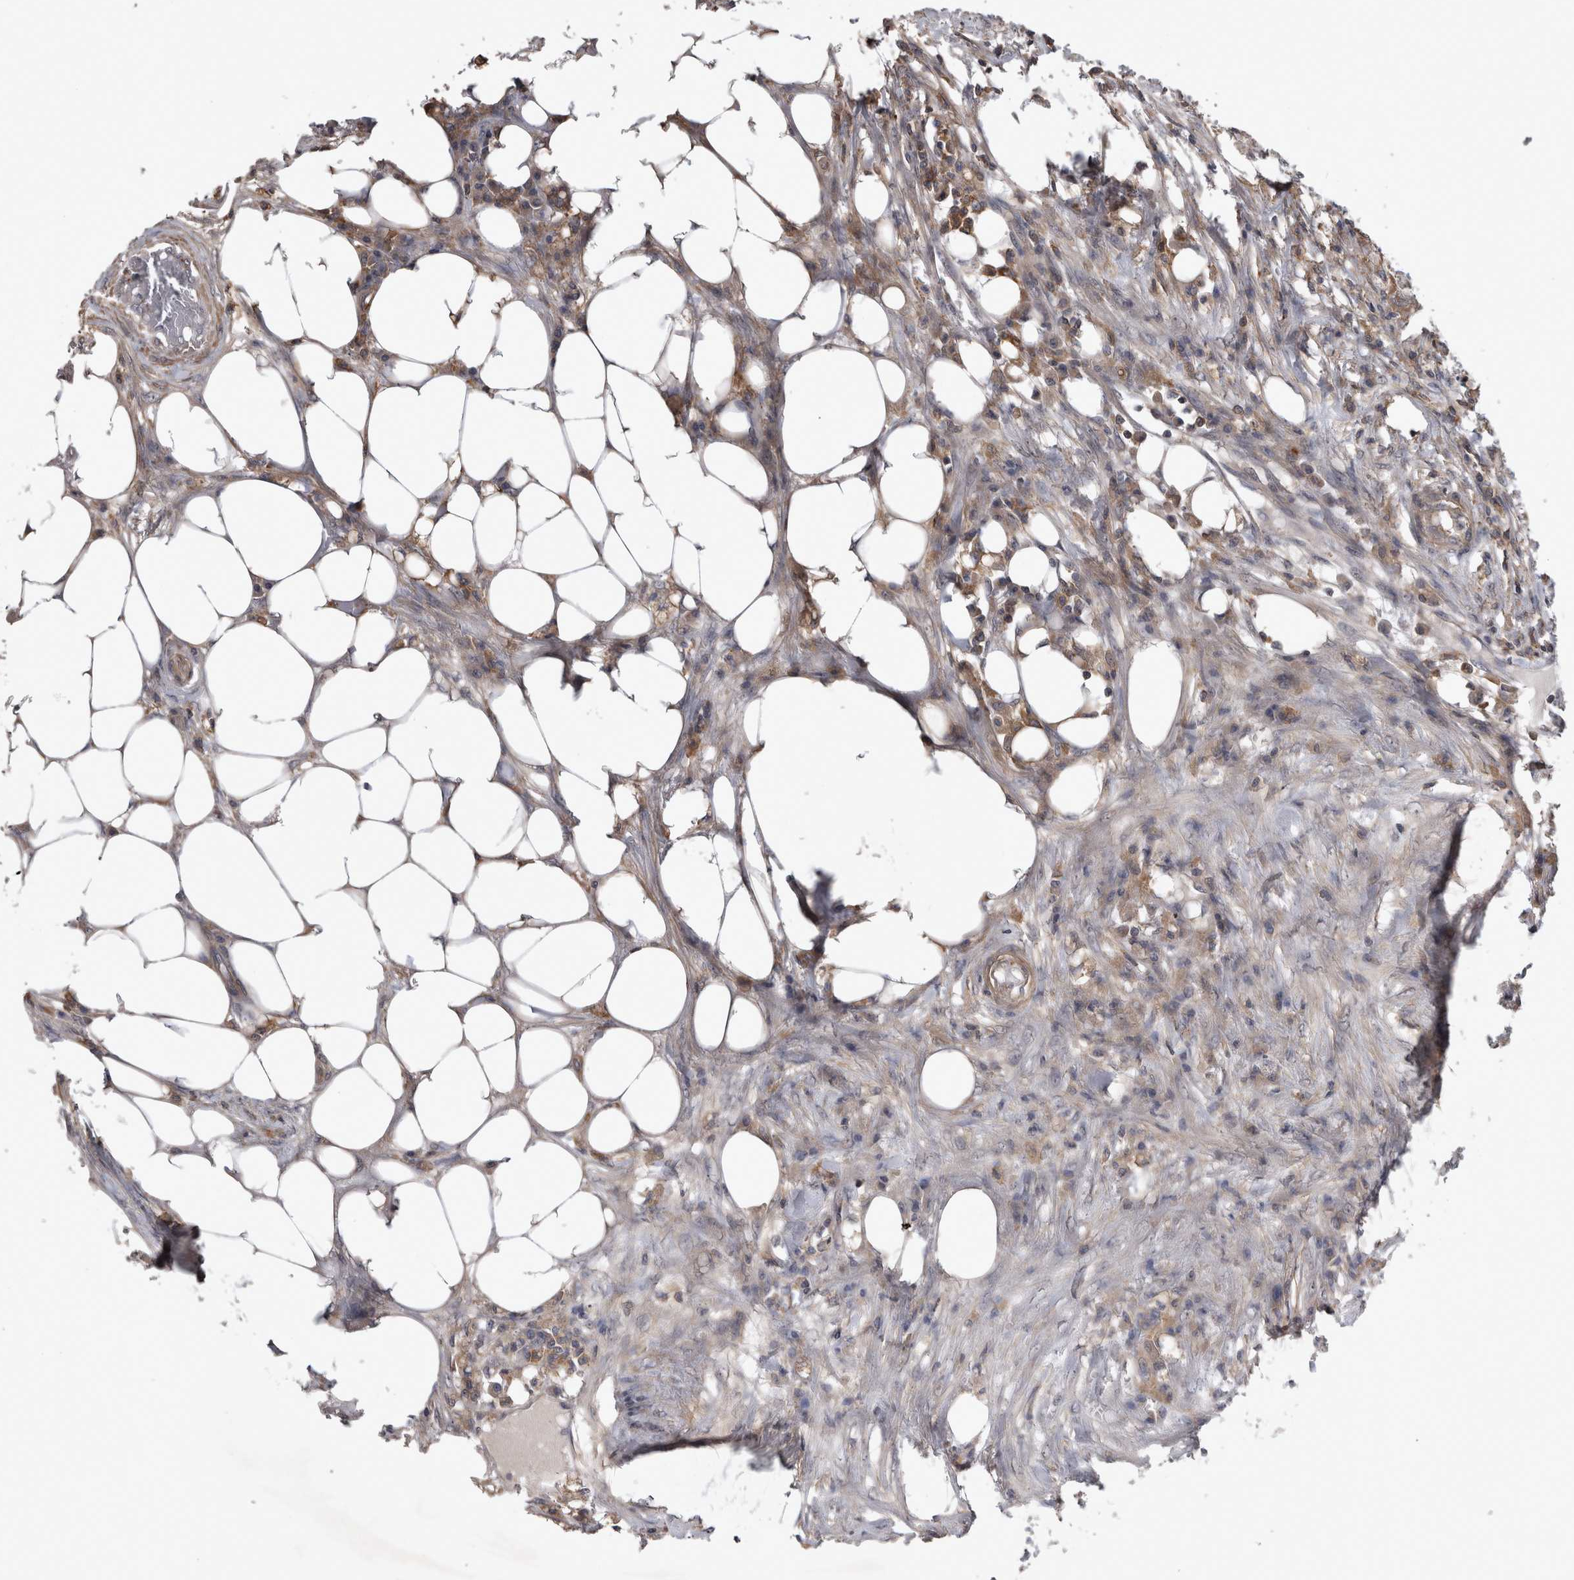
{"staining": {"intensity": "moderate", "quantity": ">75%", "location": "cytoplasmic/membranous"}, "tissue": "colorectal cancer", "cell_type": "Tumor cells", "image_type": "cancer", "snomed": [{"axis": "morphology", "description": "Adenocarcinoma, NOS"}, {"axis": "topography", "description": "Colon"}], "caption": "Human colorectal cancer stained with a protein marker exhibits moderate staining in tumor cells.", "gene": "ZNF114", "patient": {"sex": "male", "age": 71}}